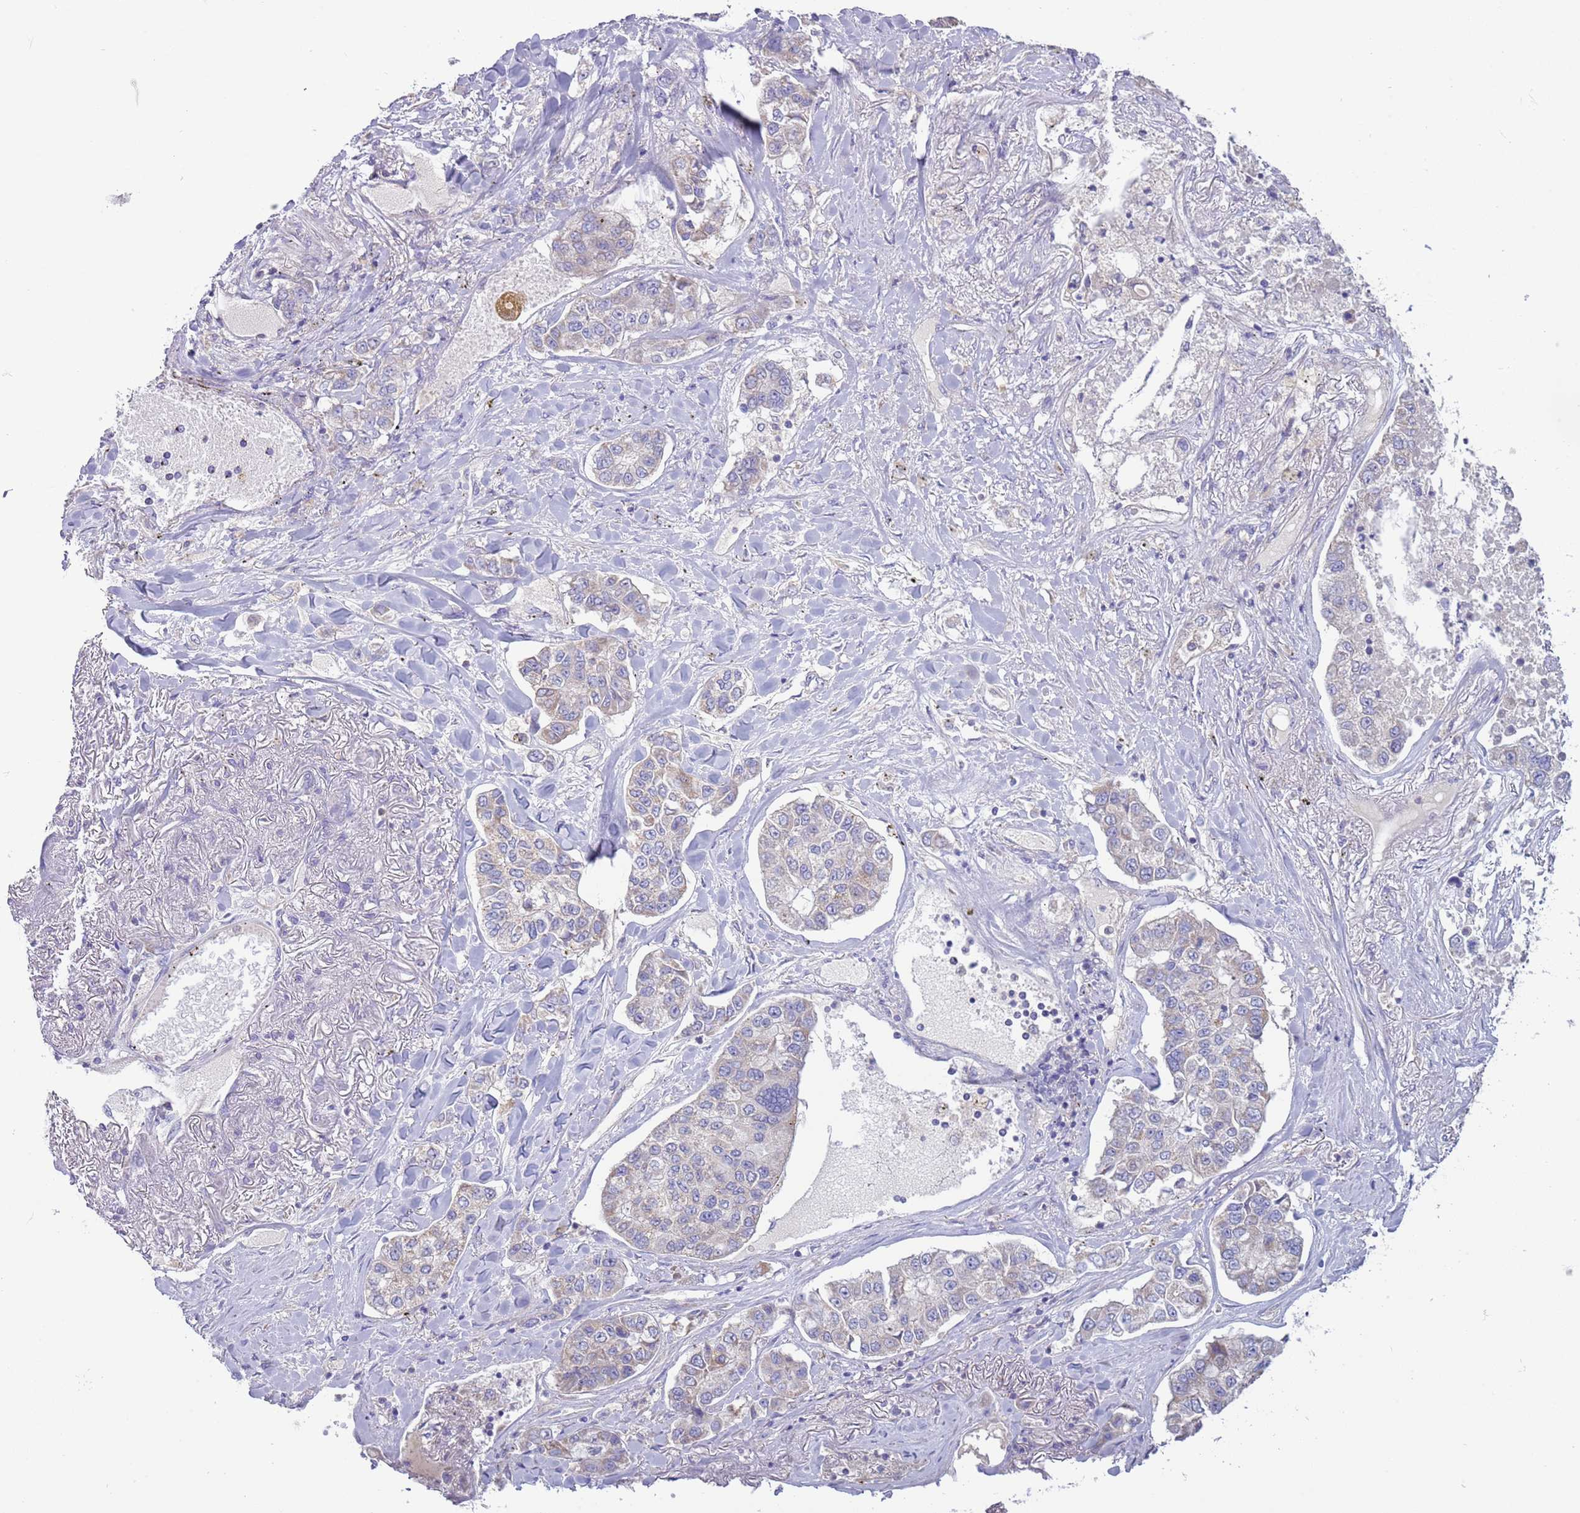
{"staining": {"intensity": "weak", "quantity": "<25%", "location": "cytoplasmic/membranous"}, "tissue": "lung cancer", "cell_type": "Tumor cells", "image_type": "cancer", "snomed": [{"axis": "morphology", "description": "Adenocarcinoma, NOS"}, {"axis": "topography", "description": "Lung"}], "caption": "Tumor cells are negative for brown protein staining in lung adenocarcinoma.", "gene": "UQCRQ", "patient": {"sex": "male", "age": 49}}